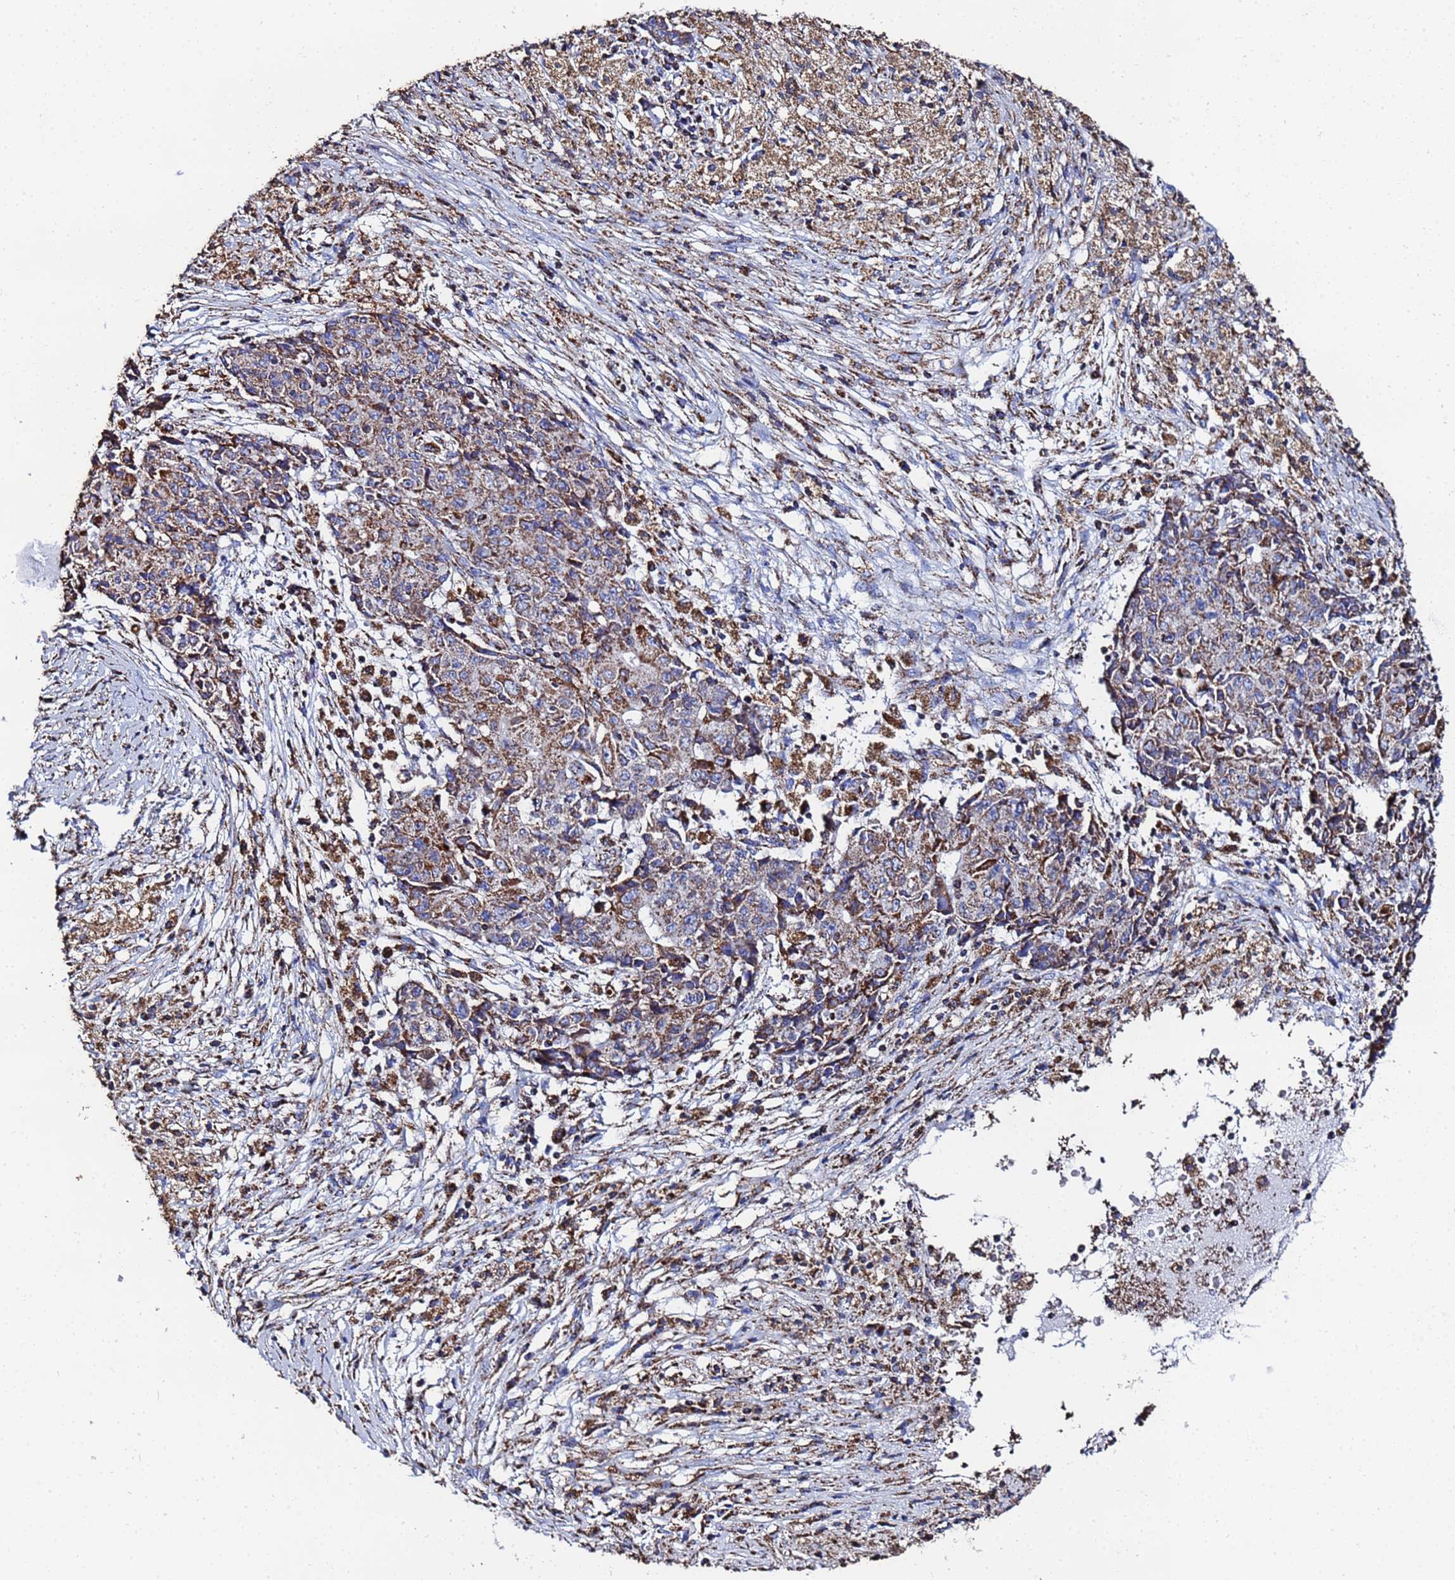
{"staining": {"intensity": "moderate", "quantity": ">75%", "location": "cytoplasmic/membranous"}, "tissue": "ovarian cancer", "cell_type": "Tumor cells", "image_type": "cancer", "snomed": [{"axis": "morphology", "description": "Carcinoma, endometroid"}, {"axis": "topography", "description": "Ovary"}], "caption": "Ovarian cancer stained with a protein marker exhibits moderate staining in tumor cells.", "gene": "GLUD1", "patient": {"sex": "female", "age": 42}}